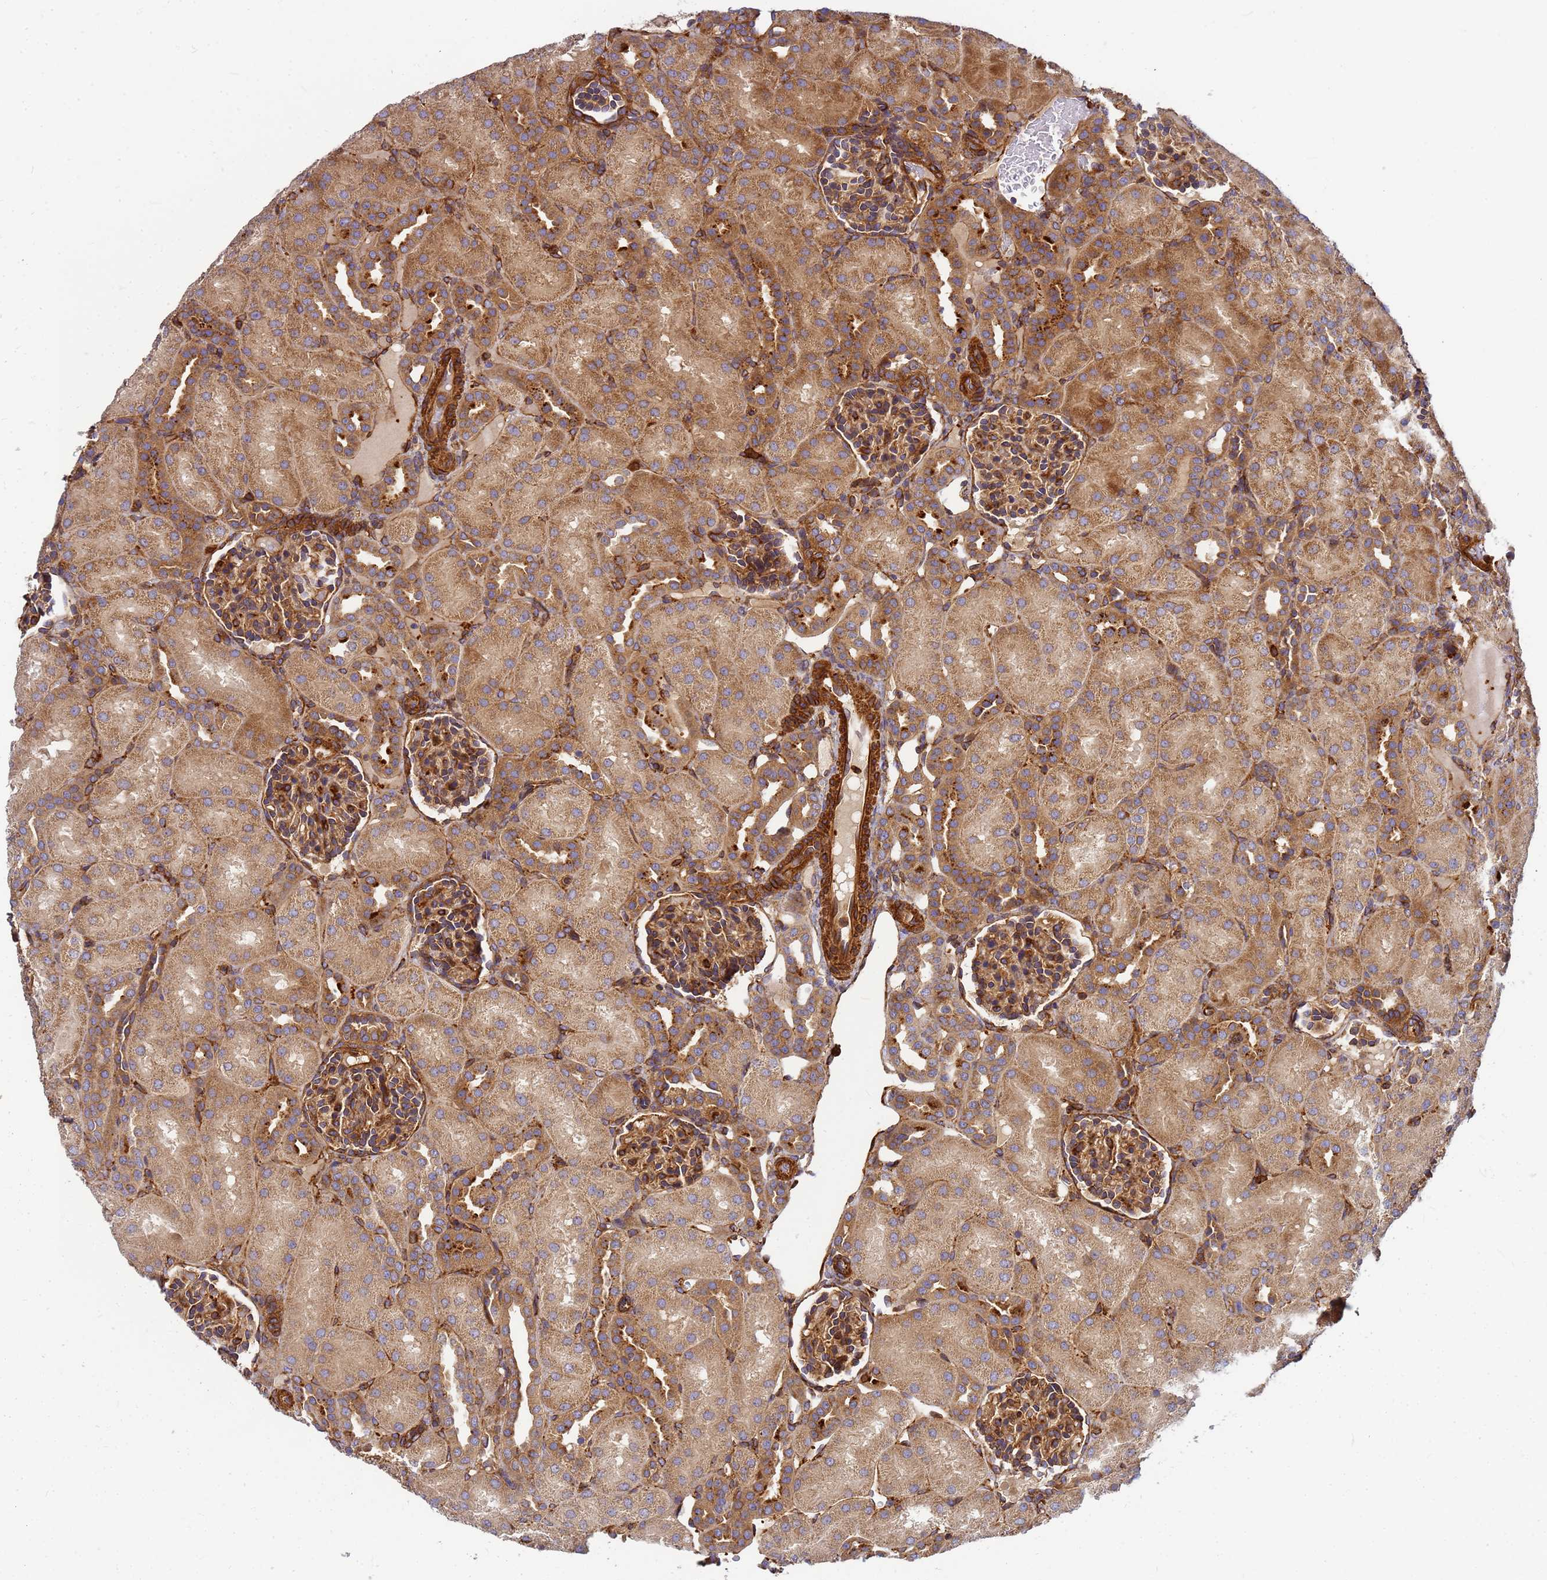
{"staining": {"intensity": "moderate", "quantity": ">75%", "location": "cytoplasmic/membranous"}, "tissue": "kidney", "cell_type": "Cells in glomeruli", "image_type": "normal", "snomed": [{"axis": "morphology", "description": "Normal tissue, NOS"}, {"axis": "topography", "description": "Kidney"}], "caption": "Kidney stained with DAB immunohistochemistry (IHC) demonstrates medium levels of moderate cytoplasmic/membranous expression in approximately >75% of cells in glomeruli.", "gene": "C2CD5", "patient": {"sex": "male", "age": 1}}